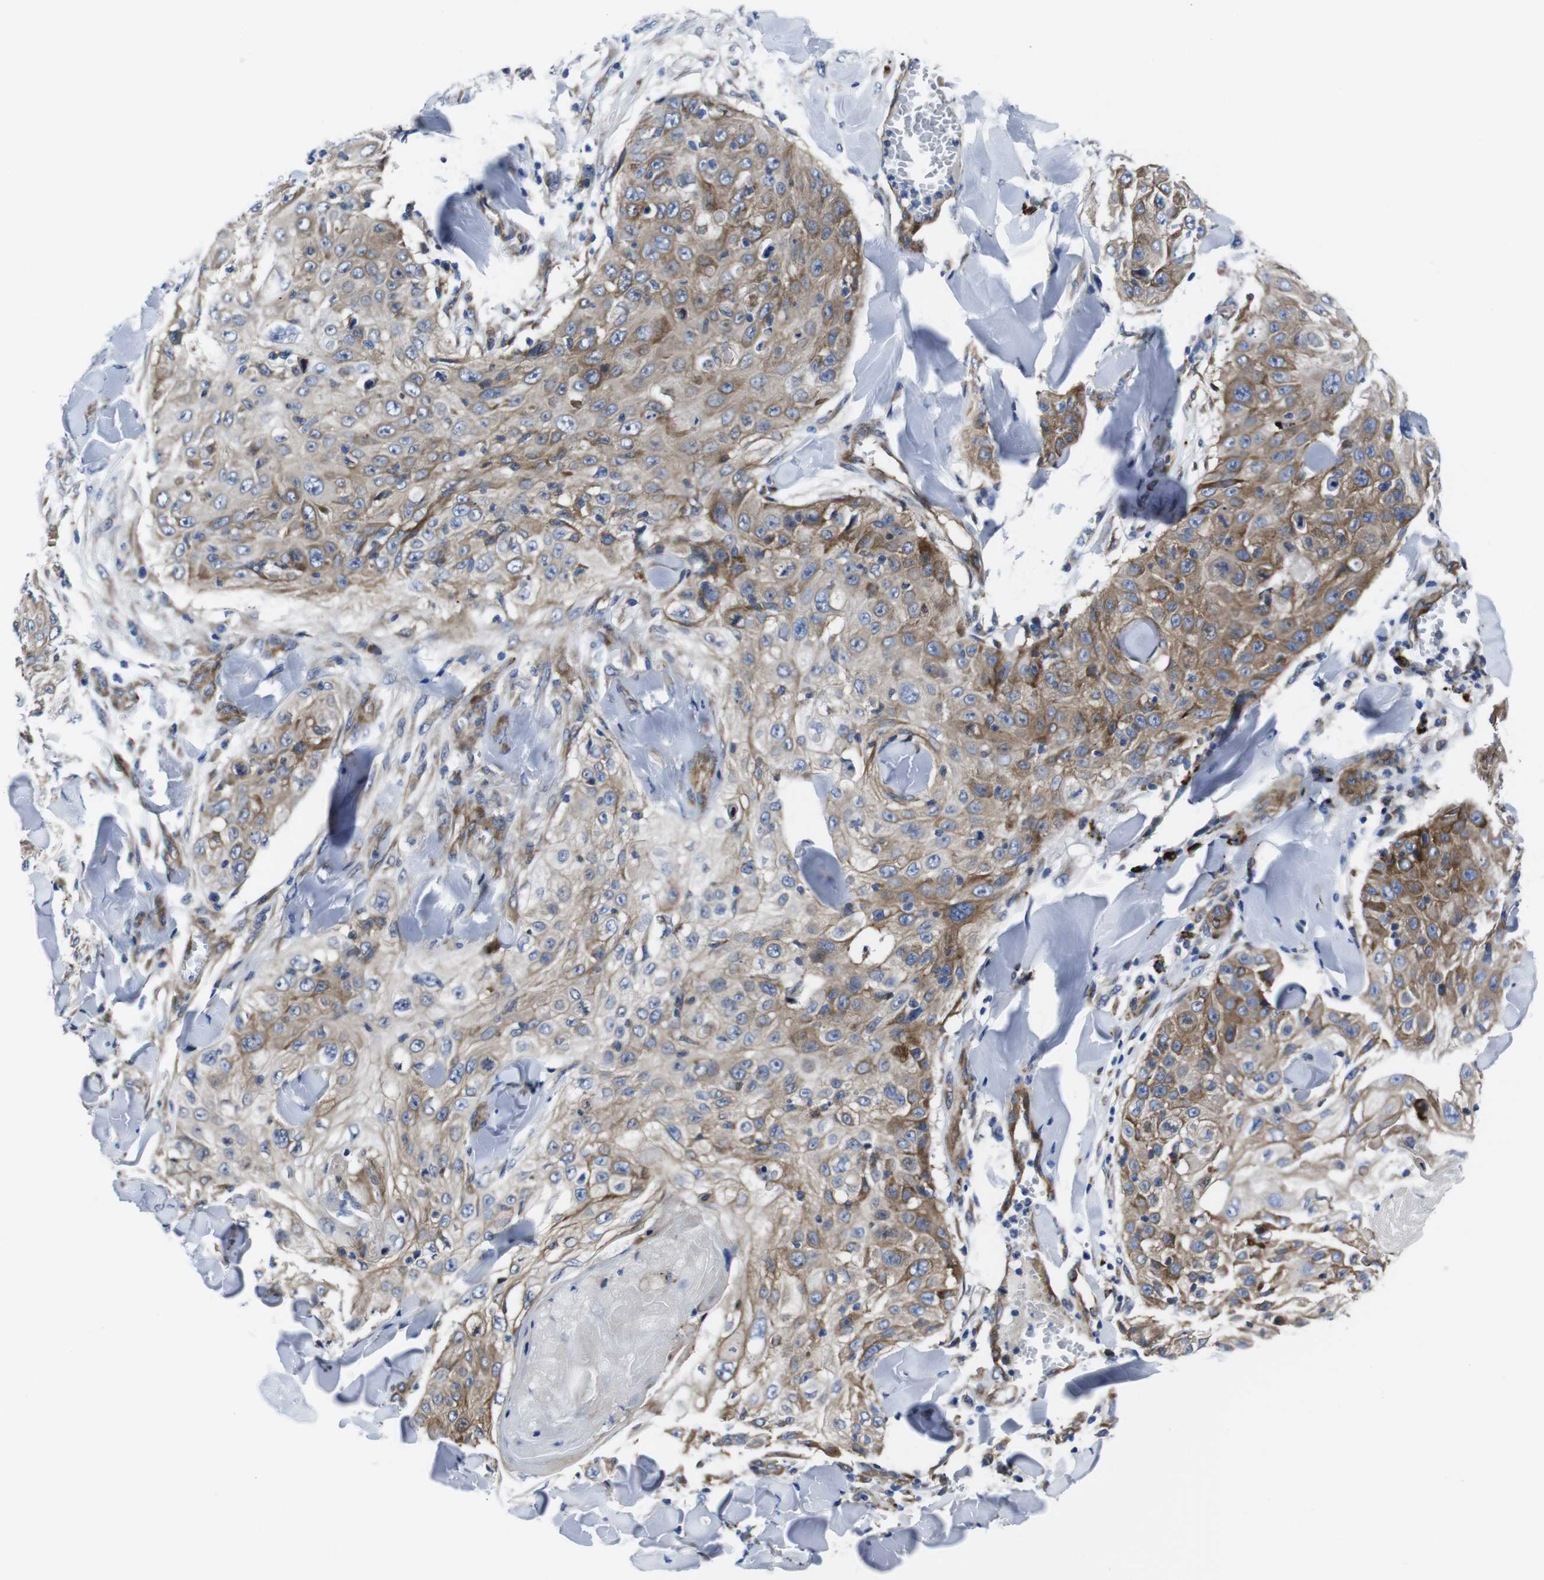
{"staining": {"intensity": "moderate", "quantity": ">75%", "location": "cytoplasmic/membranous"}, "tissue": "skin cancer", "cell_type": "Tumor cells", "image_type": "cancer", "snomed": [{"axis": "morphology", "description": "Squamous cell carcinoma, NOS"}, {"axis": "topography", "description": "Skin"}], "caption": "Tumor cells display medium levels of moderate cytoplasmic/membranous staining in approximately >75% of cells in squamous cell carcinoma (skin).", "gene": "EIF4A1", "patient": {"sex": "male", "age": 86}}